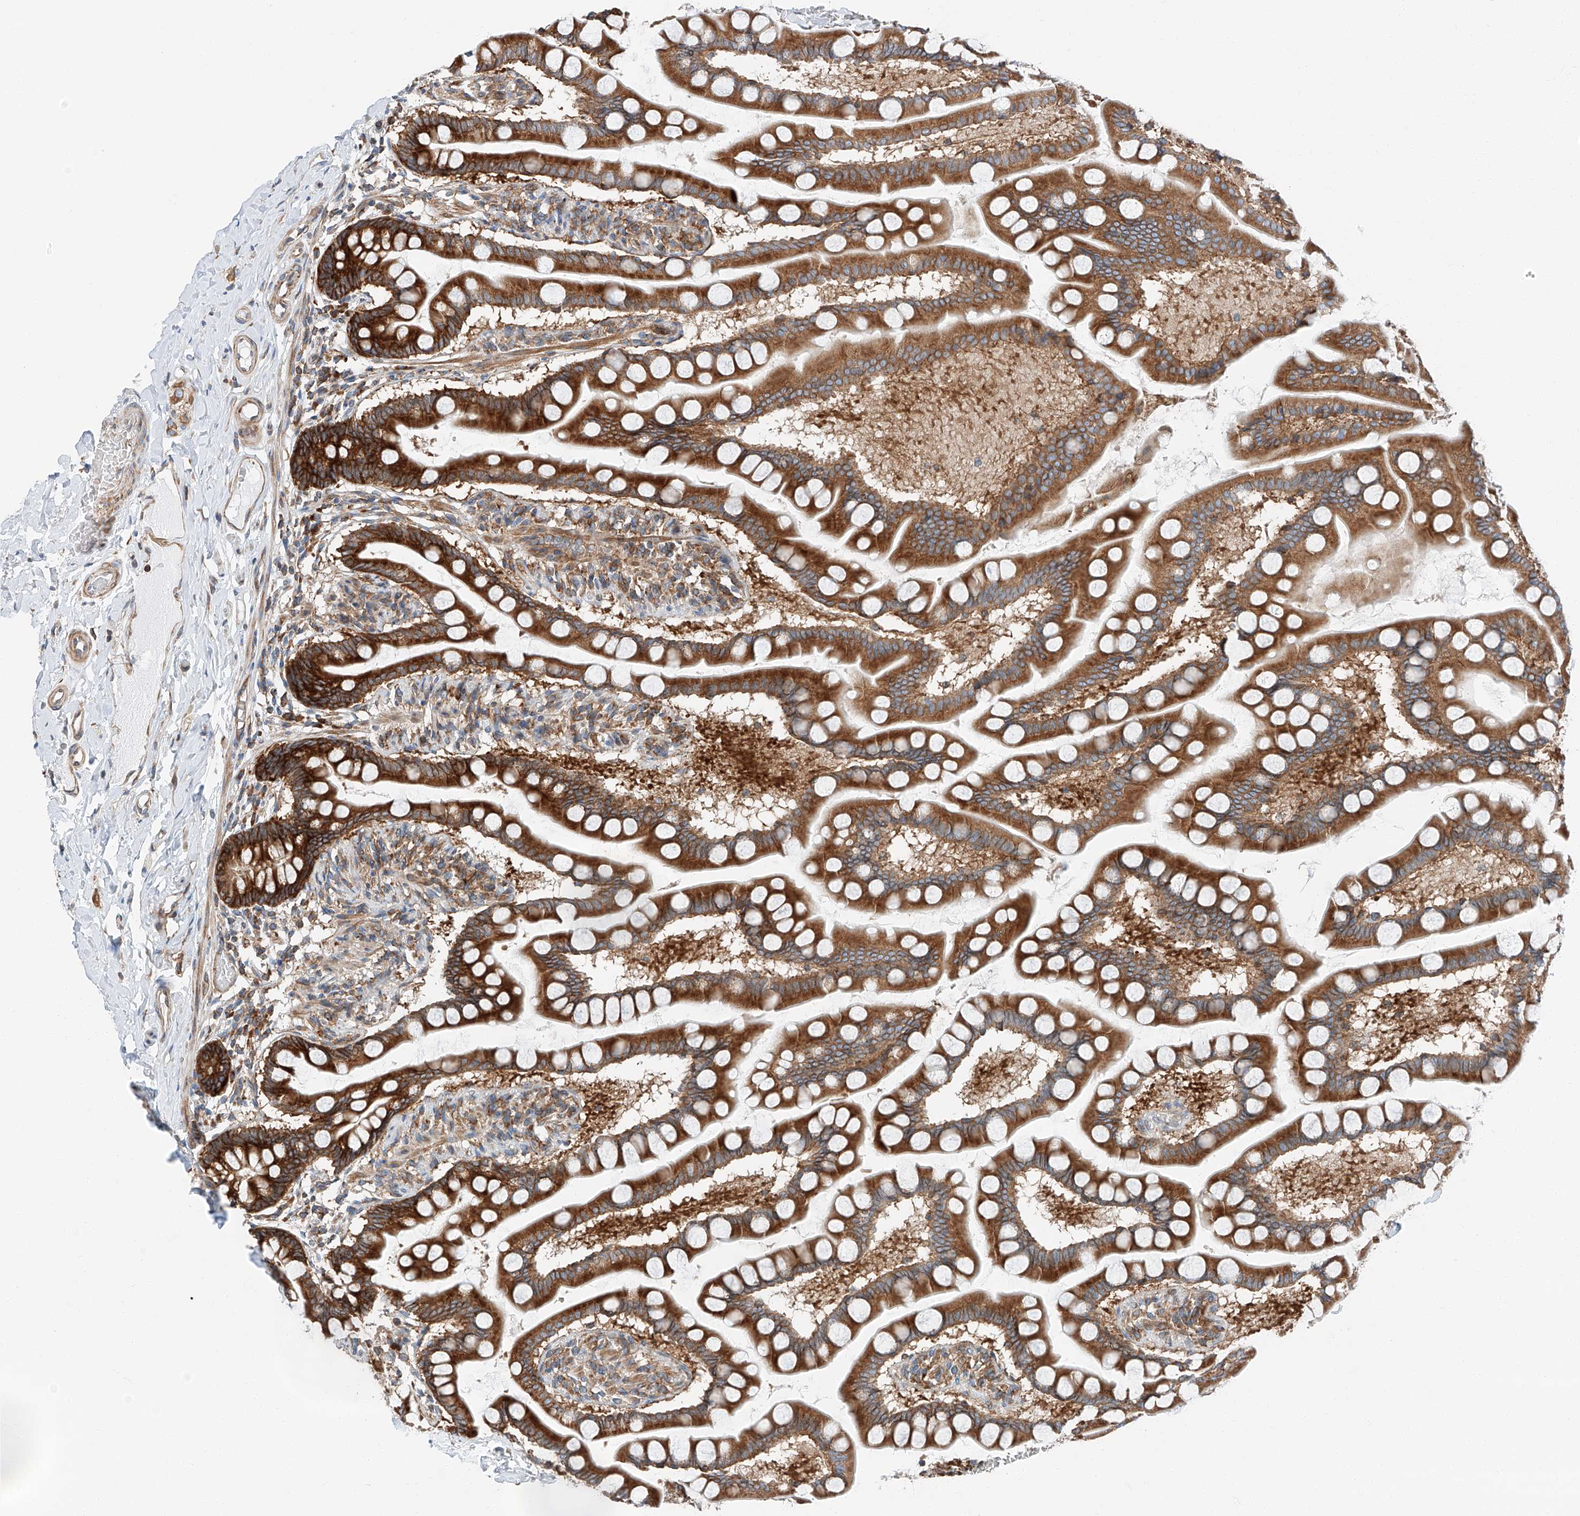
{"staining": {"intensity": "strong", "quantity": ">75%", "location": "cytoplasmic/membranous"}, "tissue": "small intestine", "cell_type": "Glandular cells", "image_type": "normal", "snomed": [{"axis": "morphology", "description": "Normal tissue, NOS"}, {"axis": "topography", "description": "Small intestine"}], "caption": "Immunohistochemical staining of normal small intestine shows >75% levels of strong cytoplasmic/membranous protein positivity in approximately >75% of glandular cells.", "gene": "ZC3H15", "patient": {"sex": "male", "age": 41}}